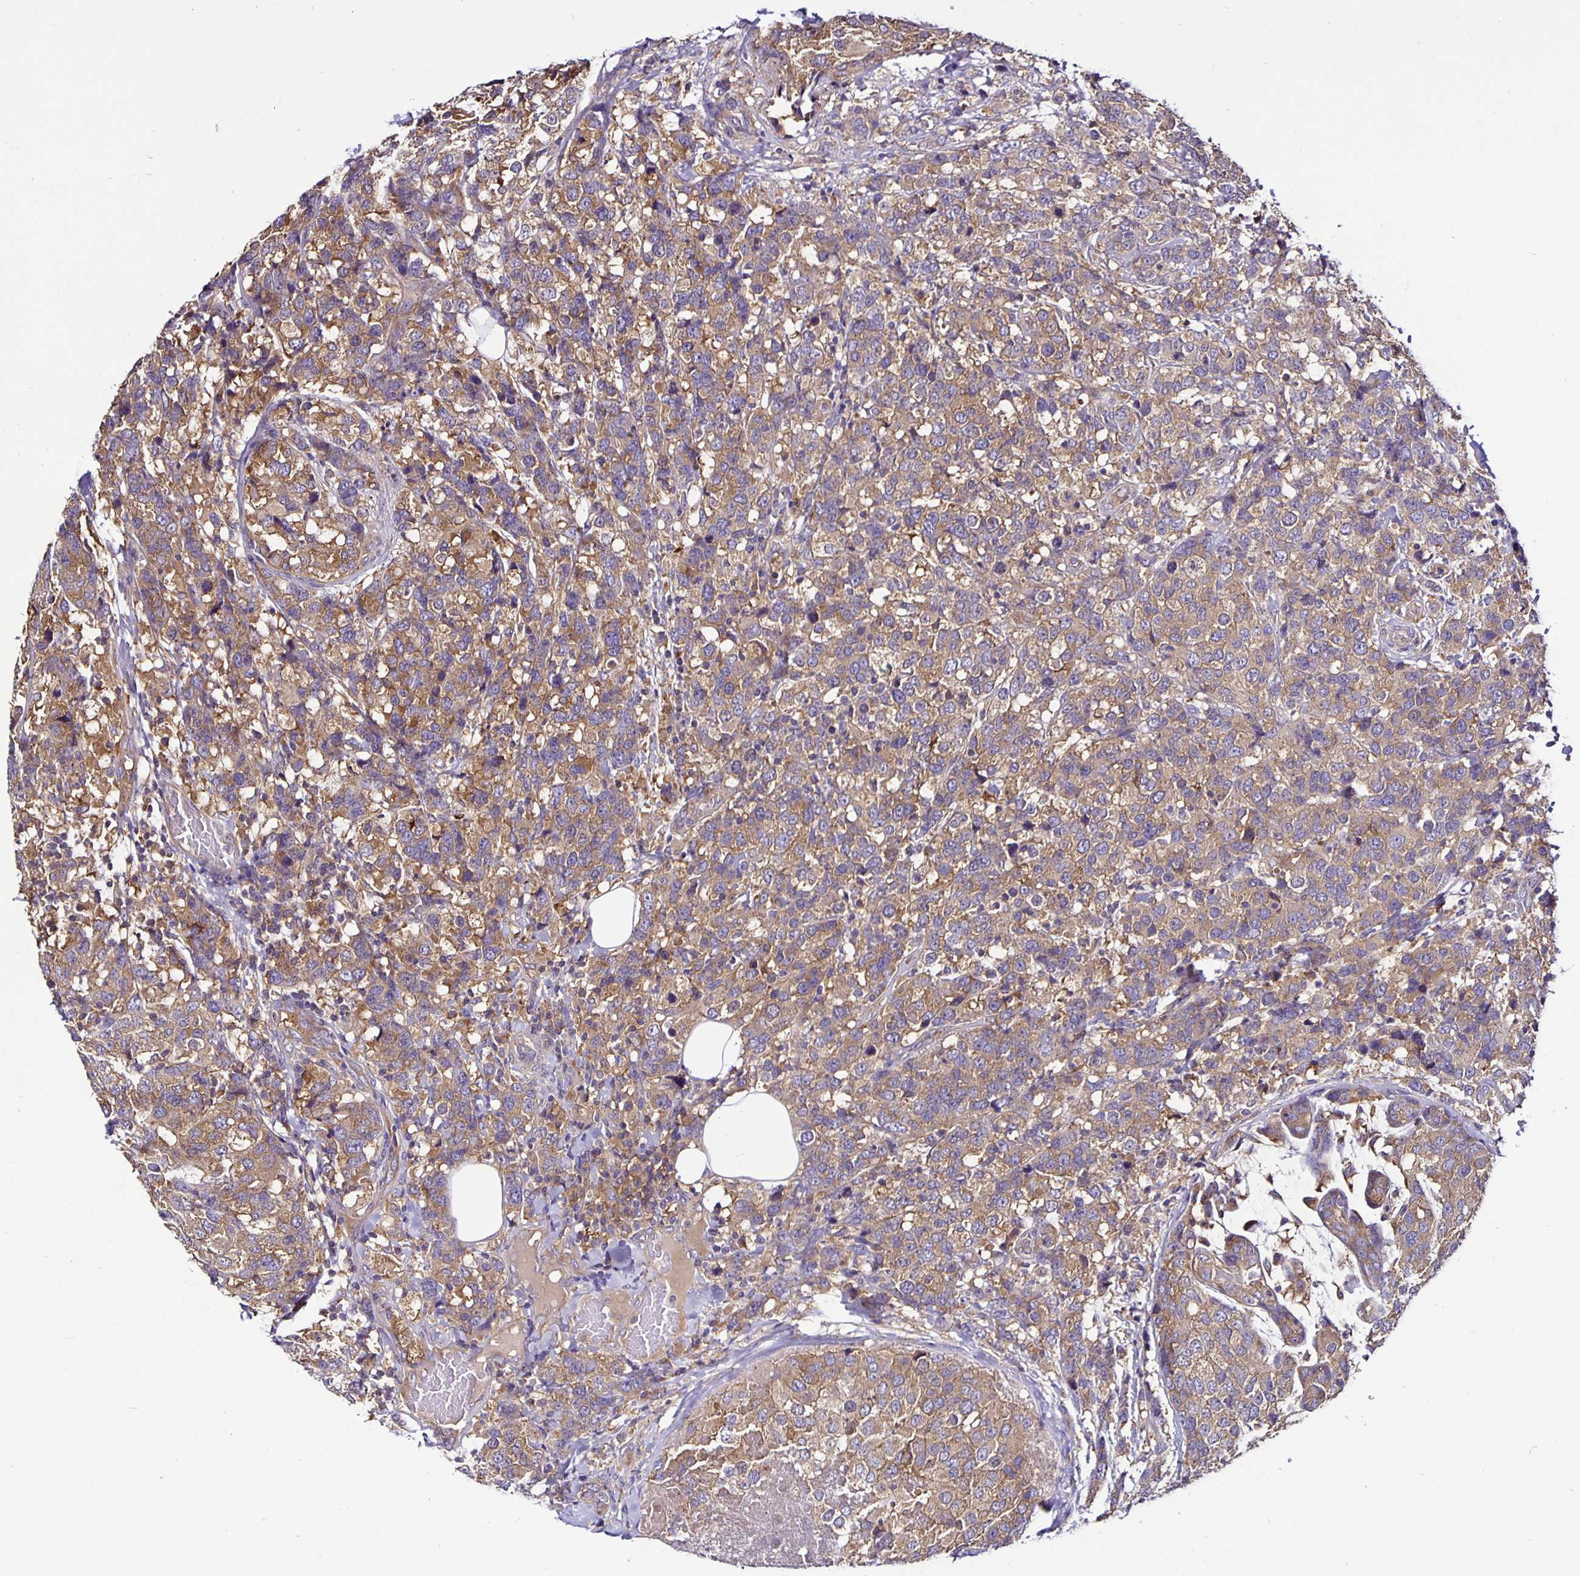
{"staining": {"intensity": "moderate", "quantity": ">75%", "location": "cytoplasmic/membranous"}, "tissue": "breast cancer", "cell_type": "Tumor cells", "image_type": "cancer", "snomed": [{"axis": "morphology", "description": "Lobular carcinoma"}, {"axis": "topography", "description": "Breast"}], "caption": "The immunohistochemical stain highlights moderate cytoplasmic/membranous positivity in tumor cells of breast cancer tissue.", "gene": "SNX5", "patient": {"sex": "female", "age": 59}}